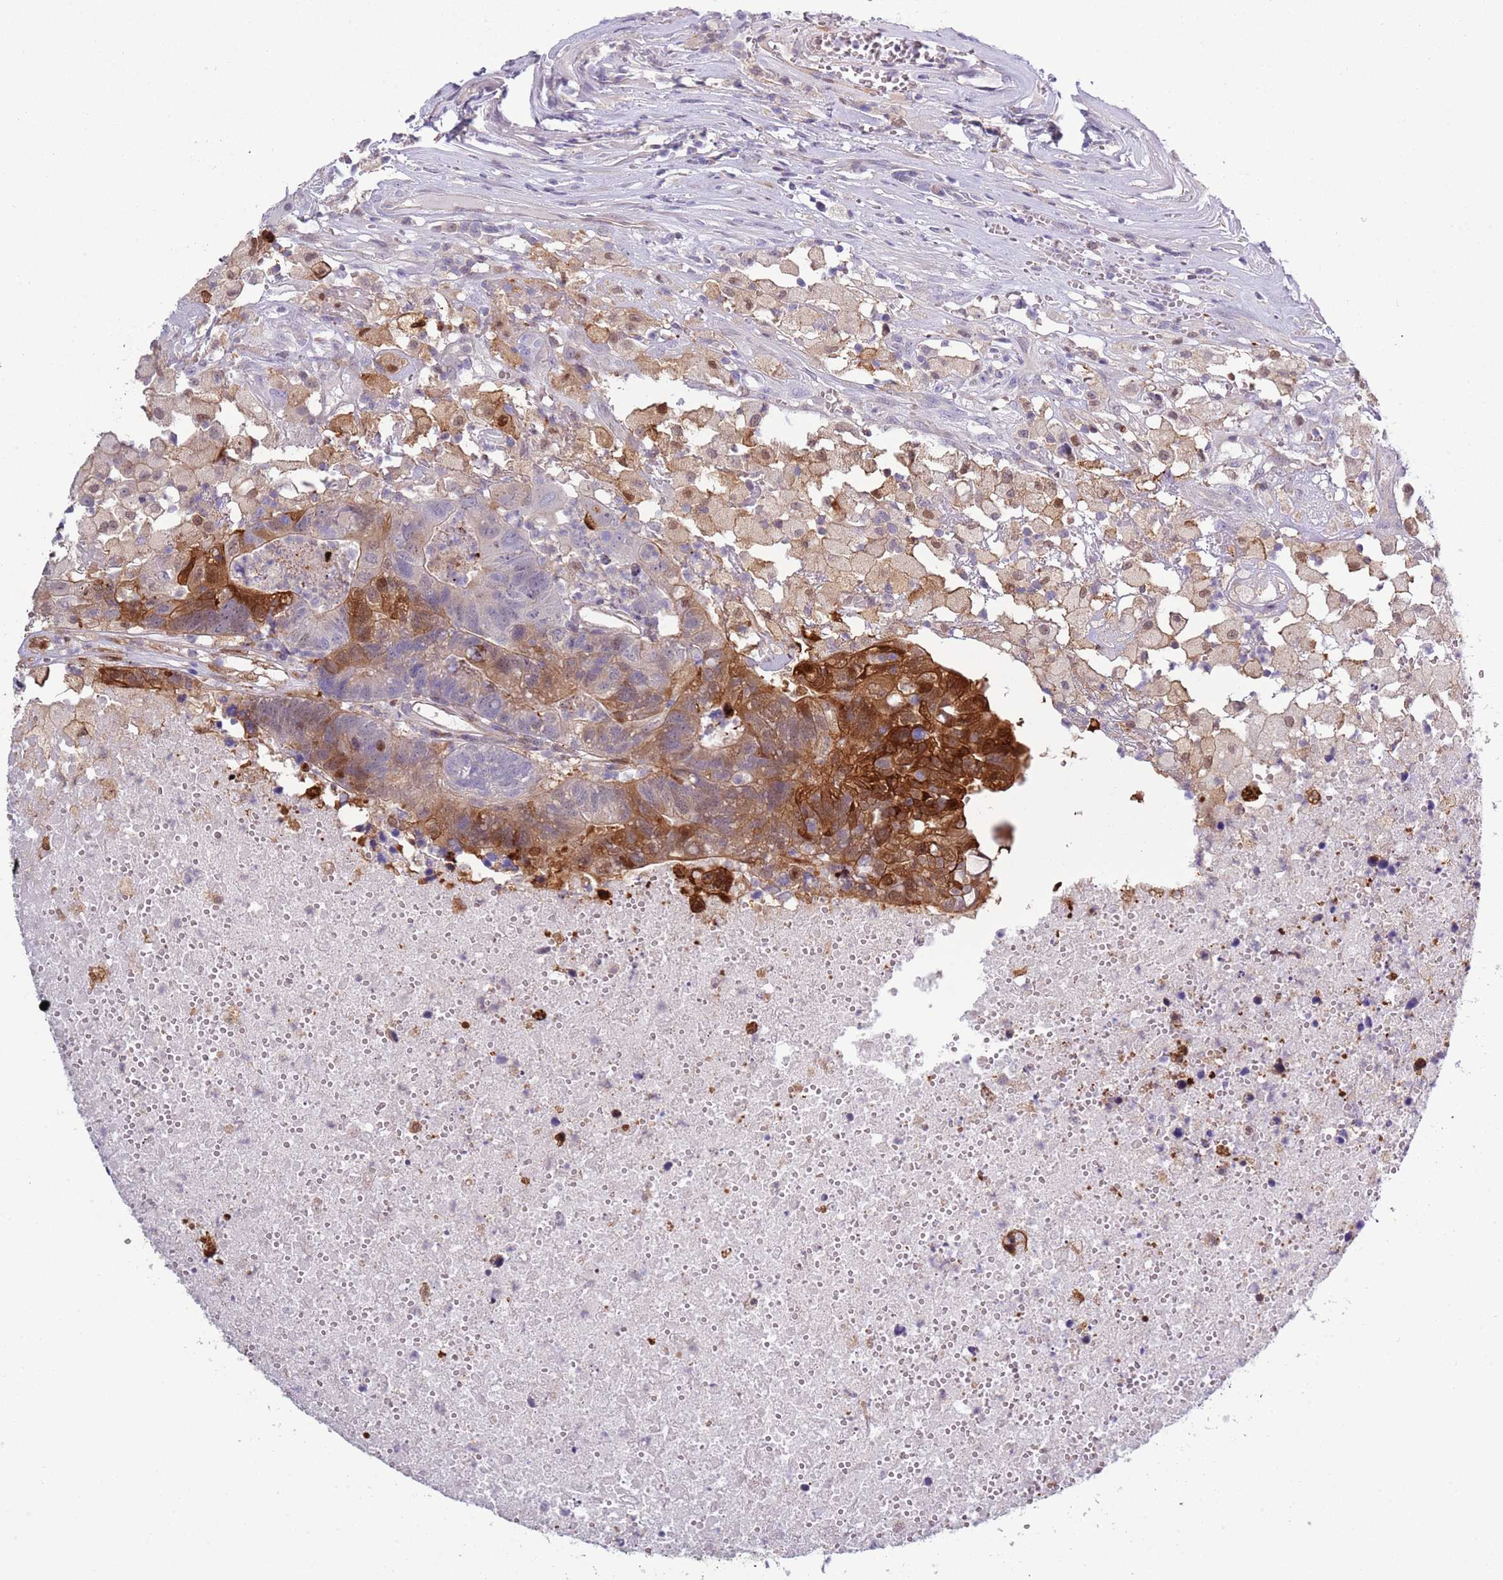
{"staining": {"intensity": "moderate", "quantity": "25%-75%", "location": "cytoplasmic/membranous,nuclear"}, "tissue": "colorectal cancer", "cell_type": "Tumor cells", "image_type": "cancer", "snomed": [{"axis": "morphology", "description": "Adenocarcinoma, NOS"}, {"axis": "topography", "description": "Colon"}], "caption": "Brown immunohistochemical staining in colorectal adenocarcinoma shows moderate cytoplasmic/membranous and nuclear staining in about 25%-75% of tumor cells.", "gene": "NBPF6", "patient": {"sex": "female", "age": 48}}